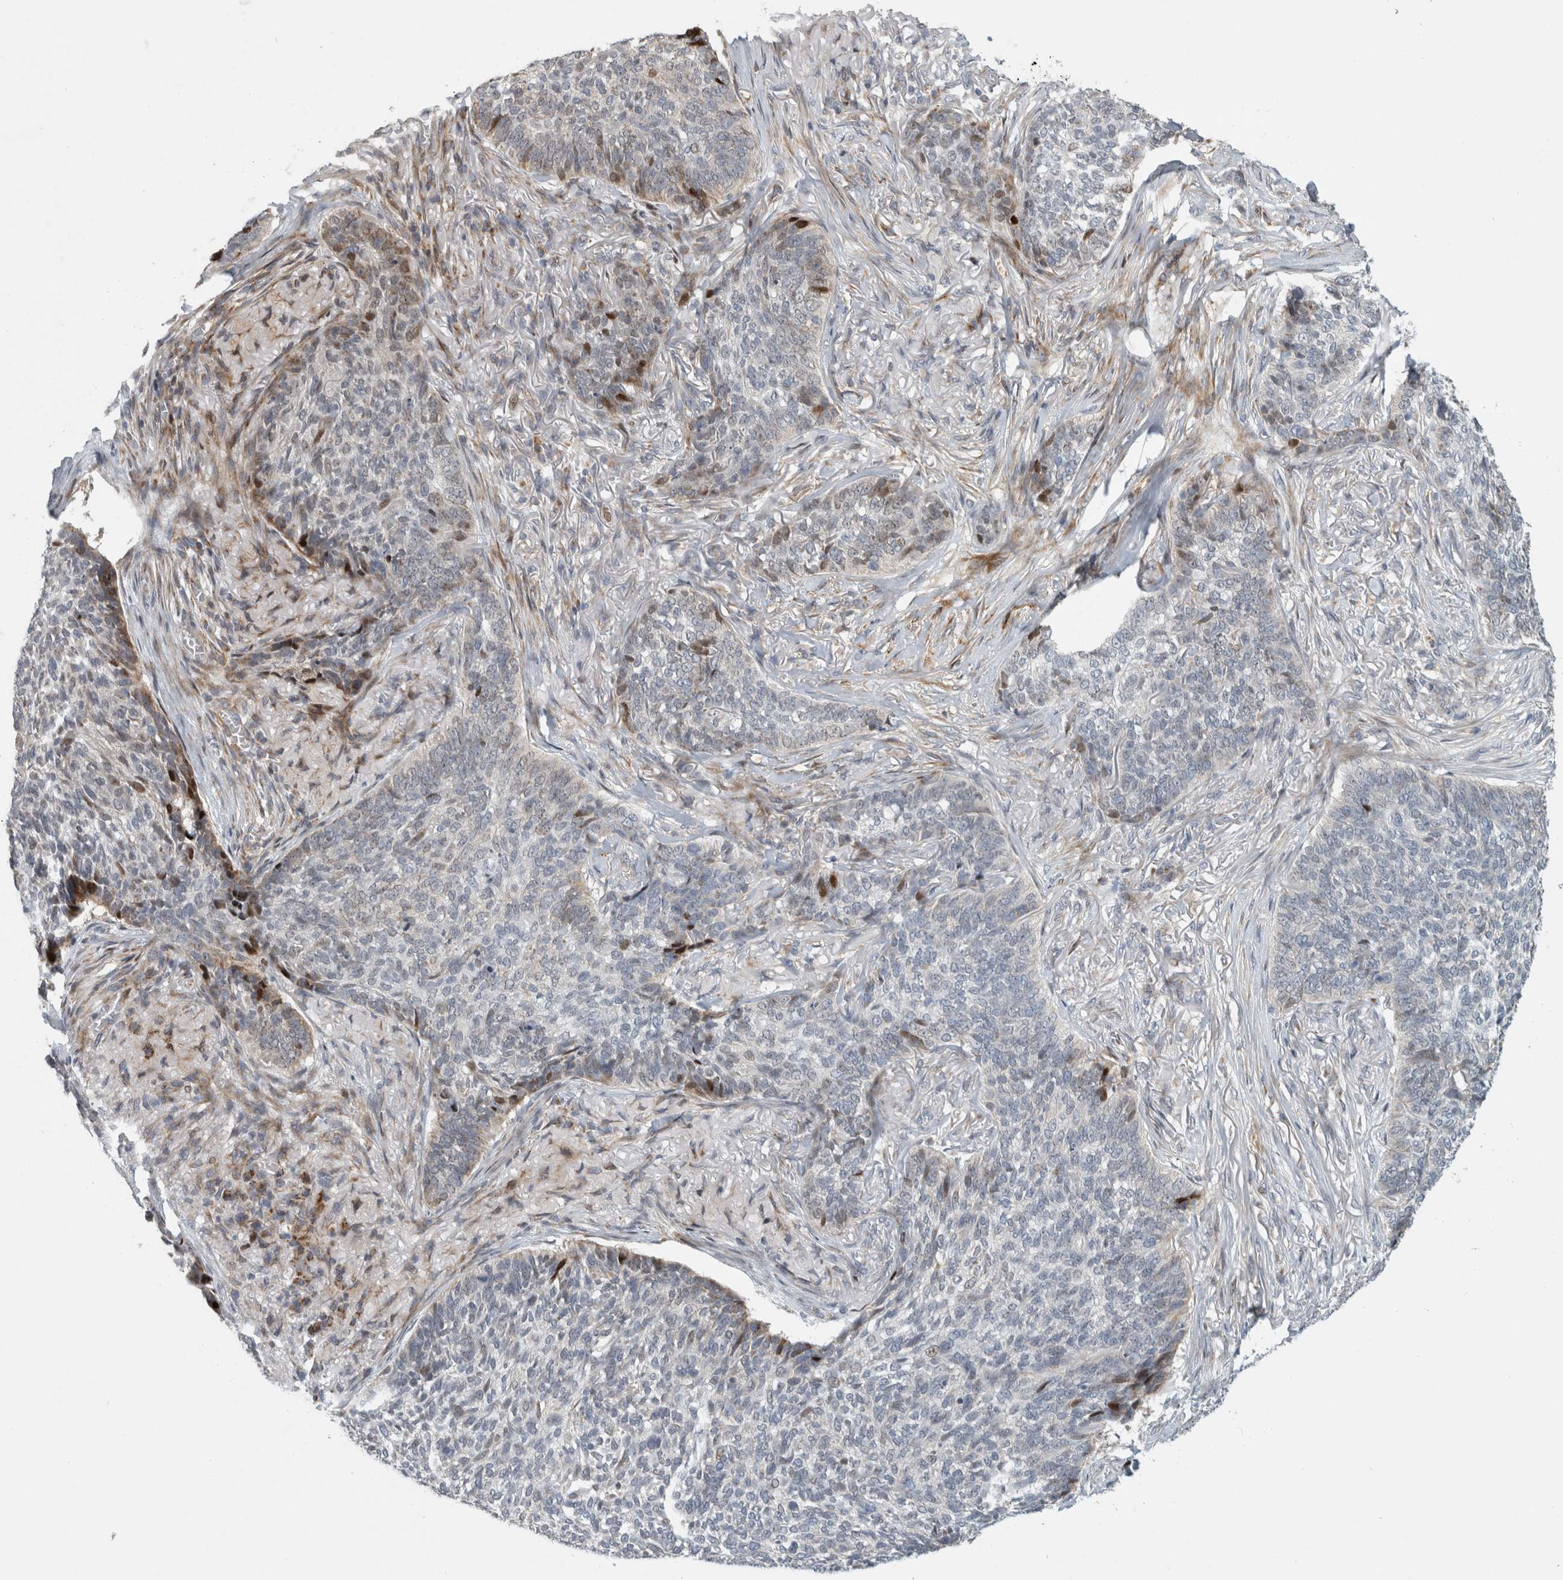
{"staining": {"intensity": "strong", "quantity": "<25%", "location": "nuclear"}, "tissue": "skin cancer", "cell_type": "Tumor cells", "image_type": "cancer", "snomed": [{"axis": "morphology", "description": "Basal cell carcinoma"}, {"axis": "topography", "description": "Skin"}], "caption": "Skin cancer stained with immunohistochemistry displays strong nuclear expression in about <25% of tumor cells. The staining was performed using DAB (3,3'-diaminobenzidine) to visualize the protein expression in brown, while the nuclei were stained in blue with hematoxylin (Magnification: 20x).", "gene": "RBM48", "patient": {"sex": "male", "age": 85}}